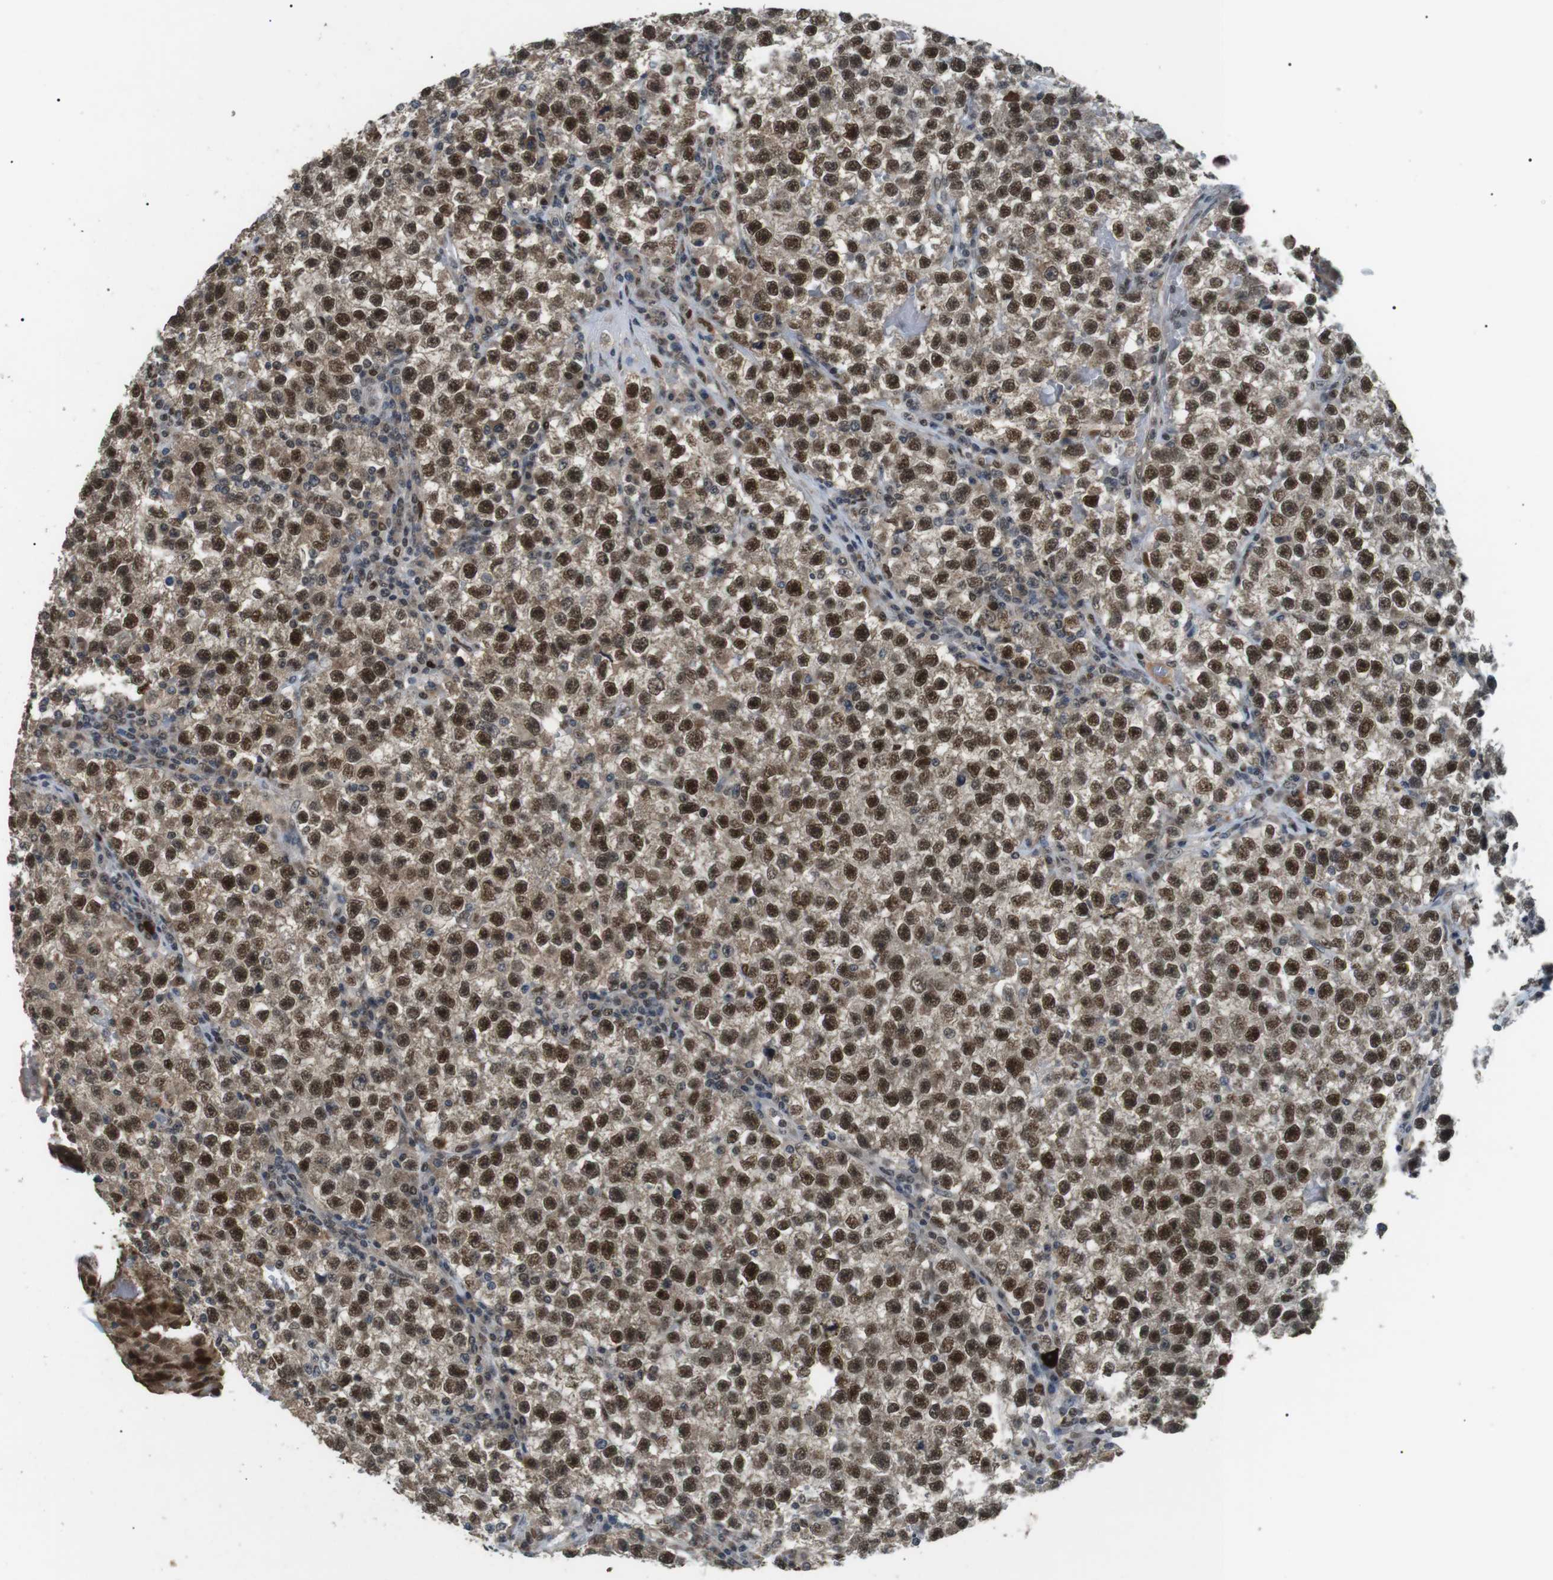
{"staining": {"intensity": "strong", "quantity": ">75%", "location": "nuclear"}, "tissue": "testis cancer", "cell_type": "Tumor cells", "image_type": "cancer", "snomed": [{"axis": "morphology", "description": "Seminoma, NOS"}, {"axis": "topography", "description": "Testis"}], "caption": "Immunohistochemistry (IHC) photomicrograph of human seminoma (testis) stained for a protein (brown), which shows high levels of strong nuclear positivity in about >75% of tumor cells.", "gene": "ORAI3", "patient": {"sex": "male", "age": 22}}